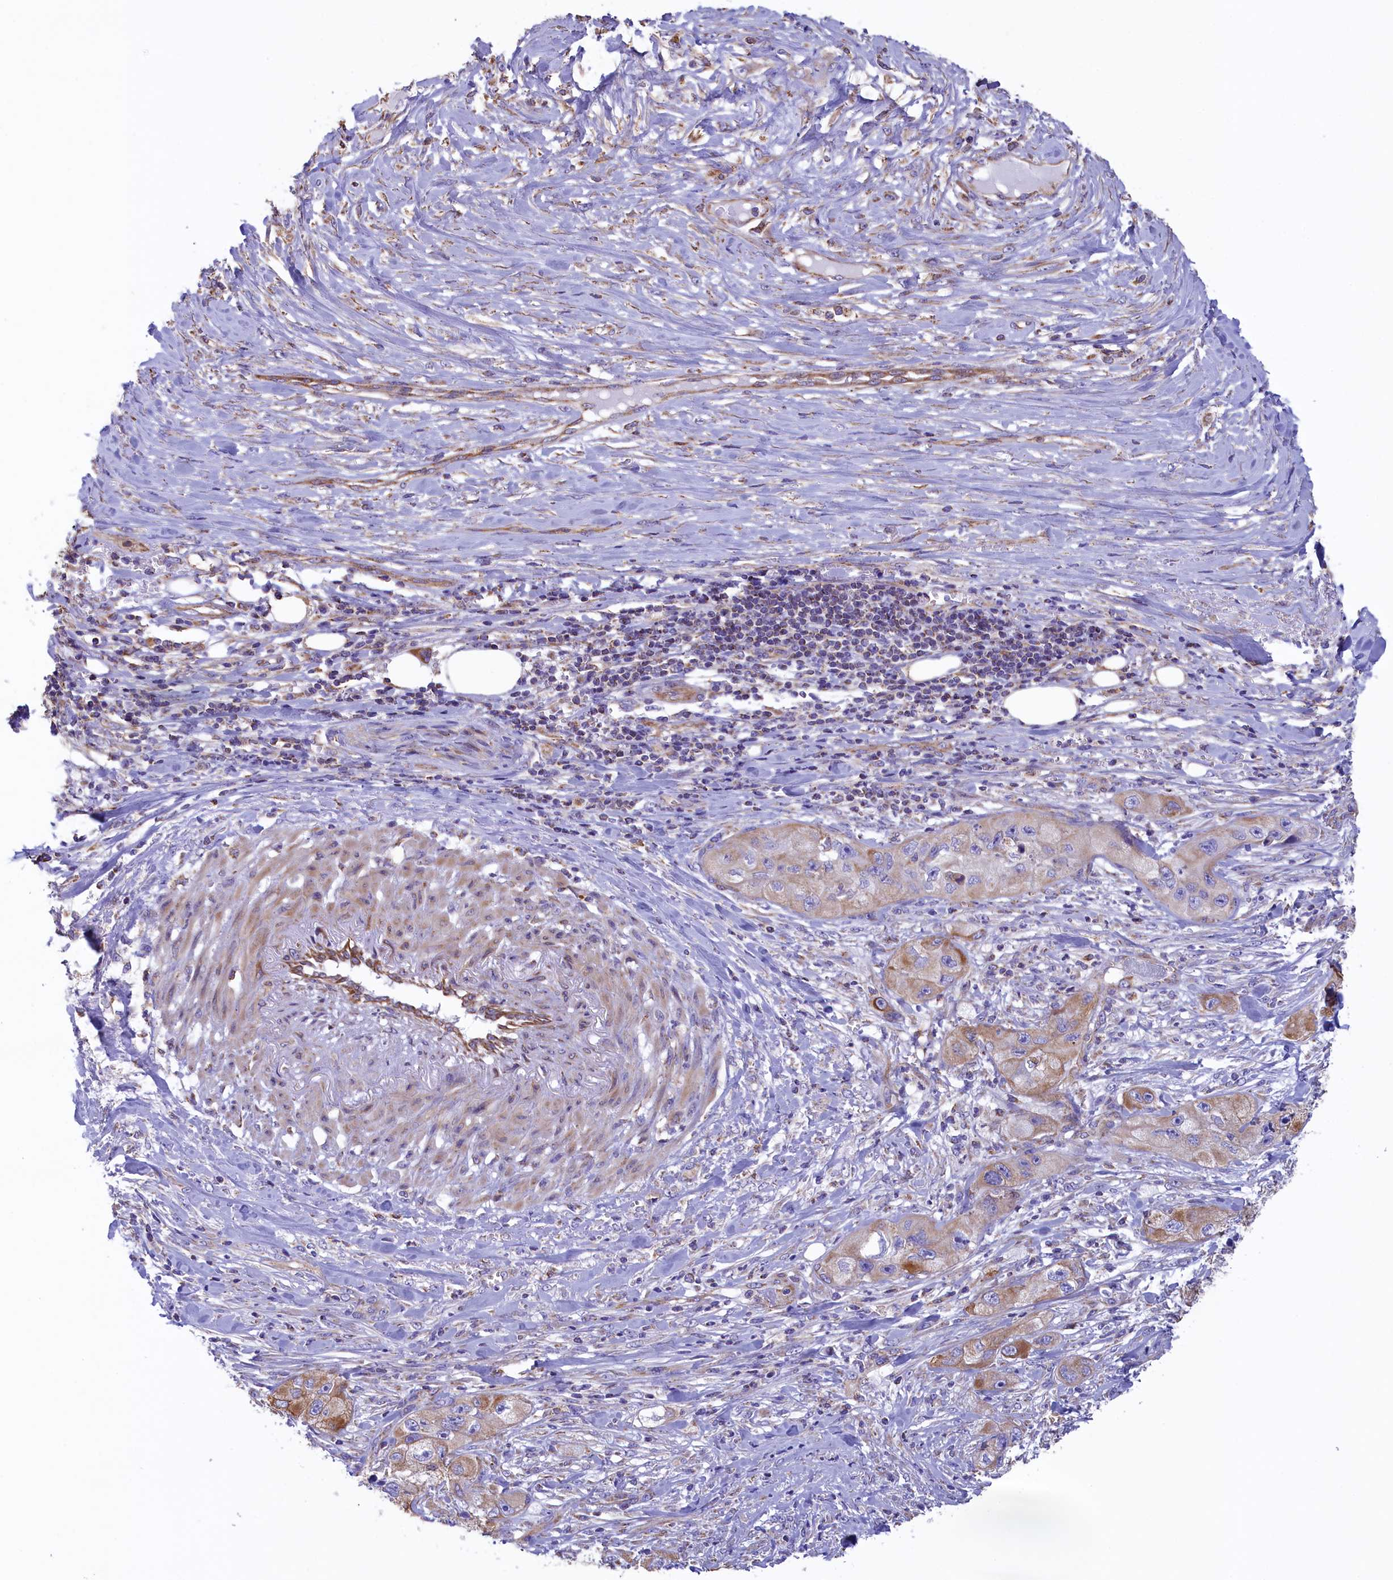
{"staining": {"intensity": "moderate", "quantity": "<25%", "location": "cytoplasmic/membranous"}, "tissue": "skin cancer", "cell_type": "Tumor cells", "image_type": "cancer", "snomed": [{"axis": "morphology", "description": "Squamous cell carcinoma, NOS"}, {"axis": "topography", "description": "Skin"}, {"axis": "topography", "description": "Subcutis"}], "caption": "High-magnification brightfield microscopy of skin cancer (squamous cell carcinoma) stained with DAB (3,3'-diaminobenzidine) (brown) and counterstained with hematoxylin (blue). tumor cells exhibit moderate cytoplasmic/membranous expression is present in approximately<25% of cells.", "gene": "GATB", "patient": {"sex": "male", "age": 73}}